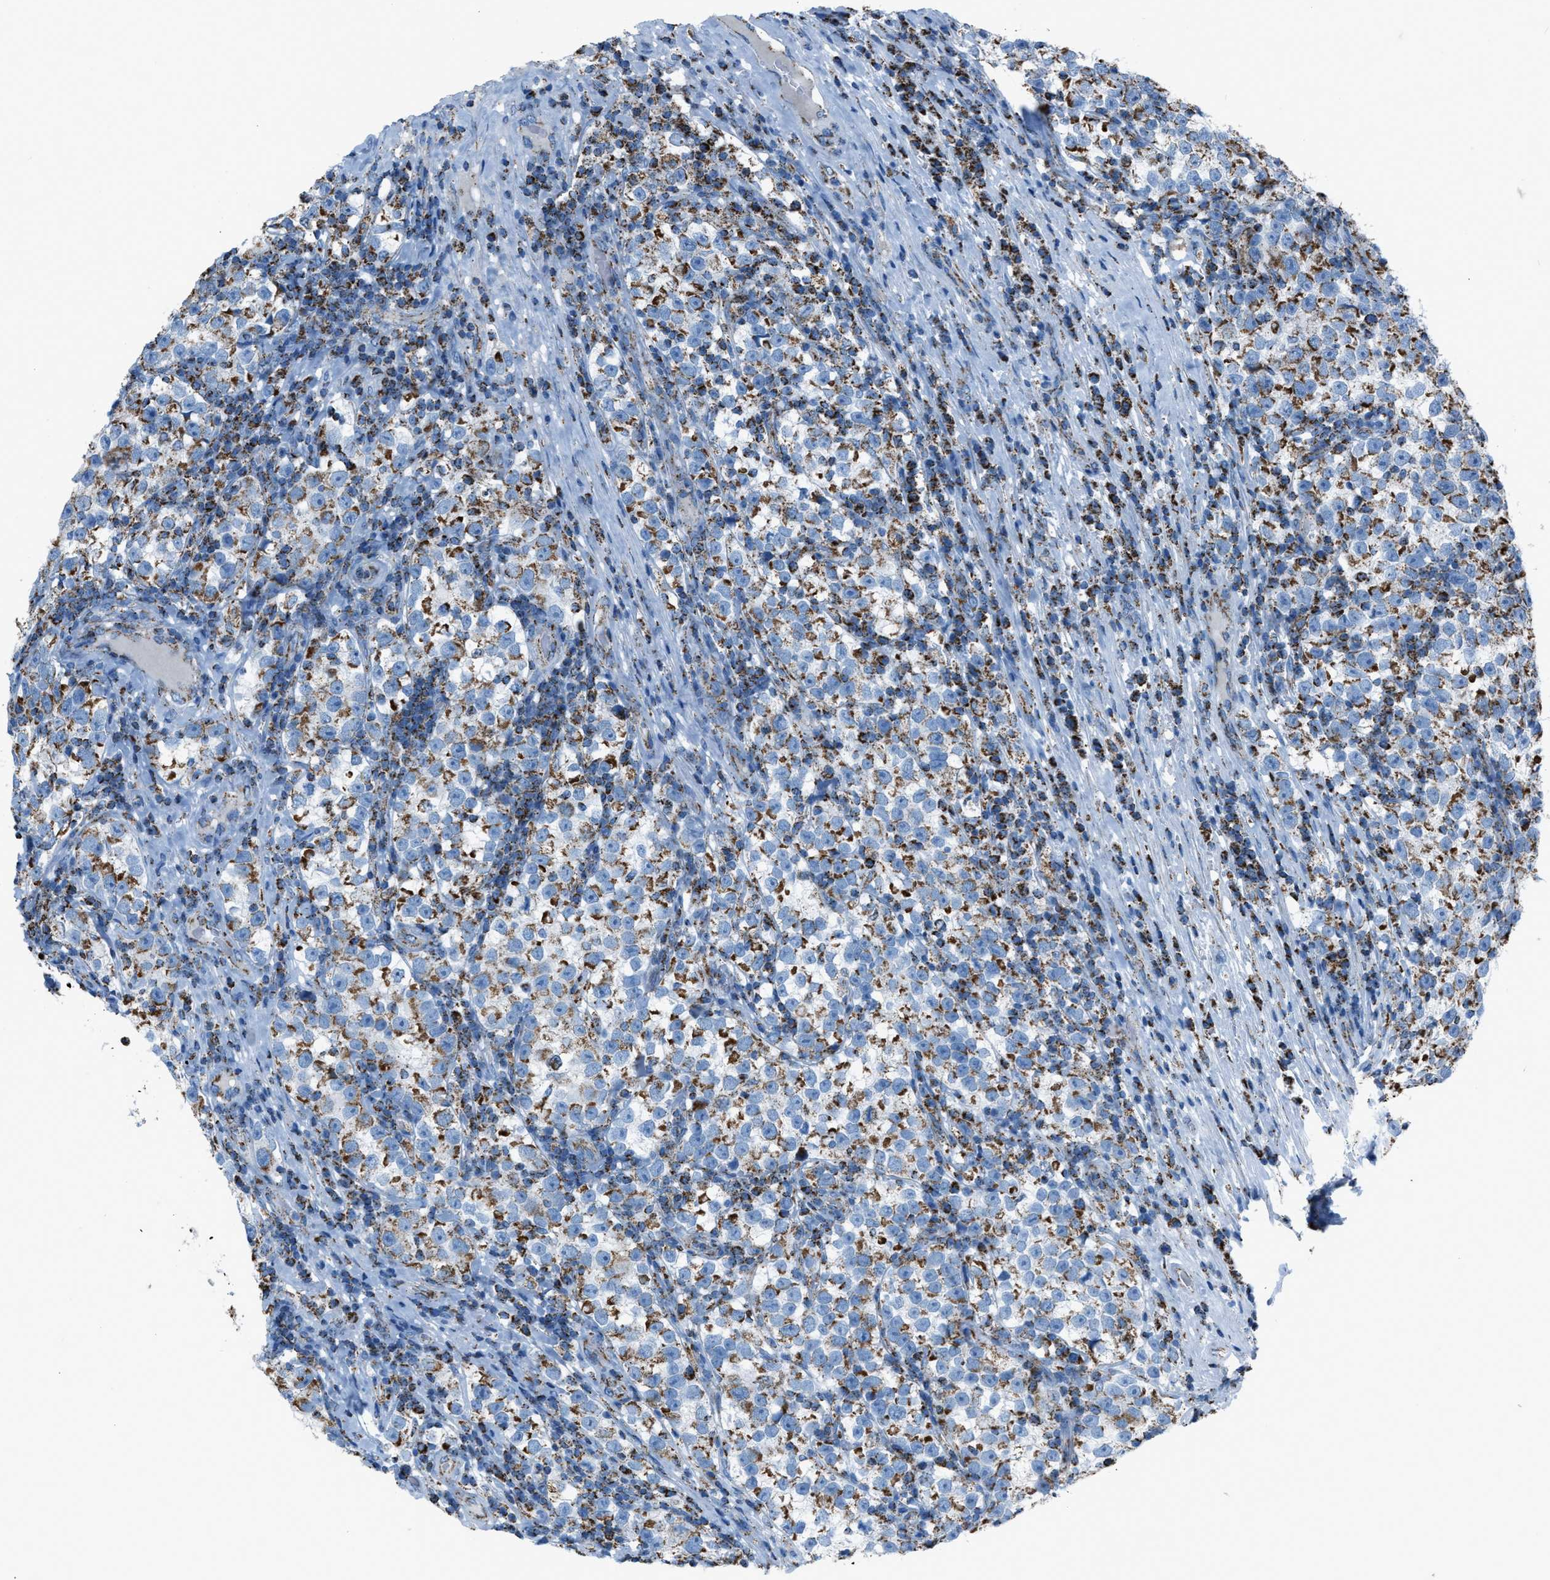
{"staining": {"intensity": "moderate", "quantity": ">75%", "location": "cytoplasmic/membranous"}, "tissue": "testis cancer", "cell_type": "Tumor cells", "image_type": "cancer", "snomed": [{"axis": "morphology", "description": "Normal tissue, NOS"}, {"axis": "morphology", "description": "Seminoma, NOS"}, {"axis": "topography", "description": "Testis"}], "caption": "This is a photomicrograph of IHC staining of testis cancer, which shows moderate expression in the cytoplasmic/membranous of tumor cells.", "gene": "MDH2", "patient": {"sex": "male", "age": 43}}